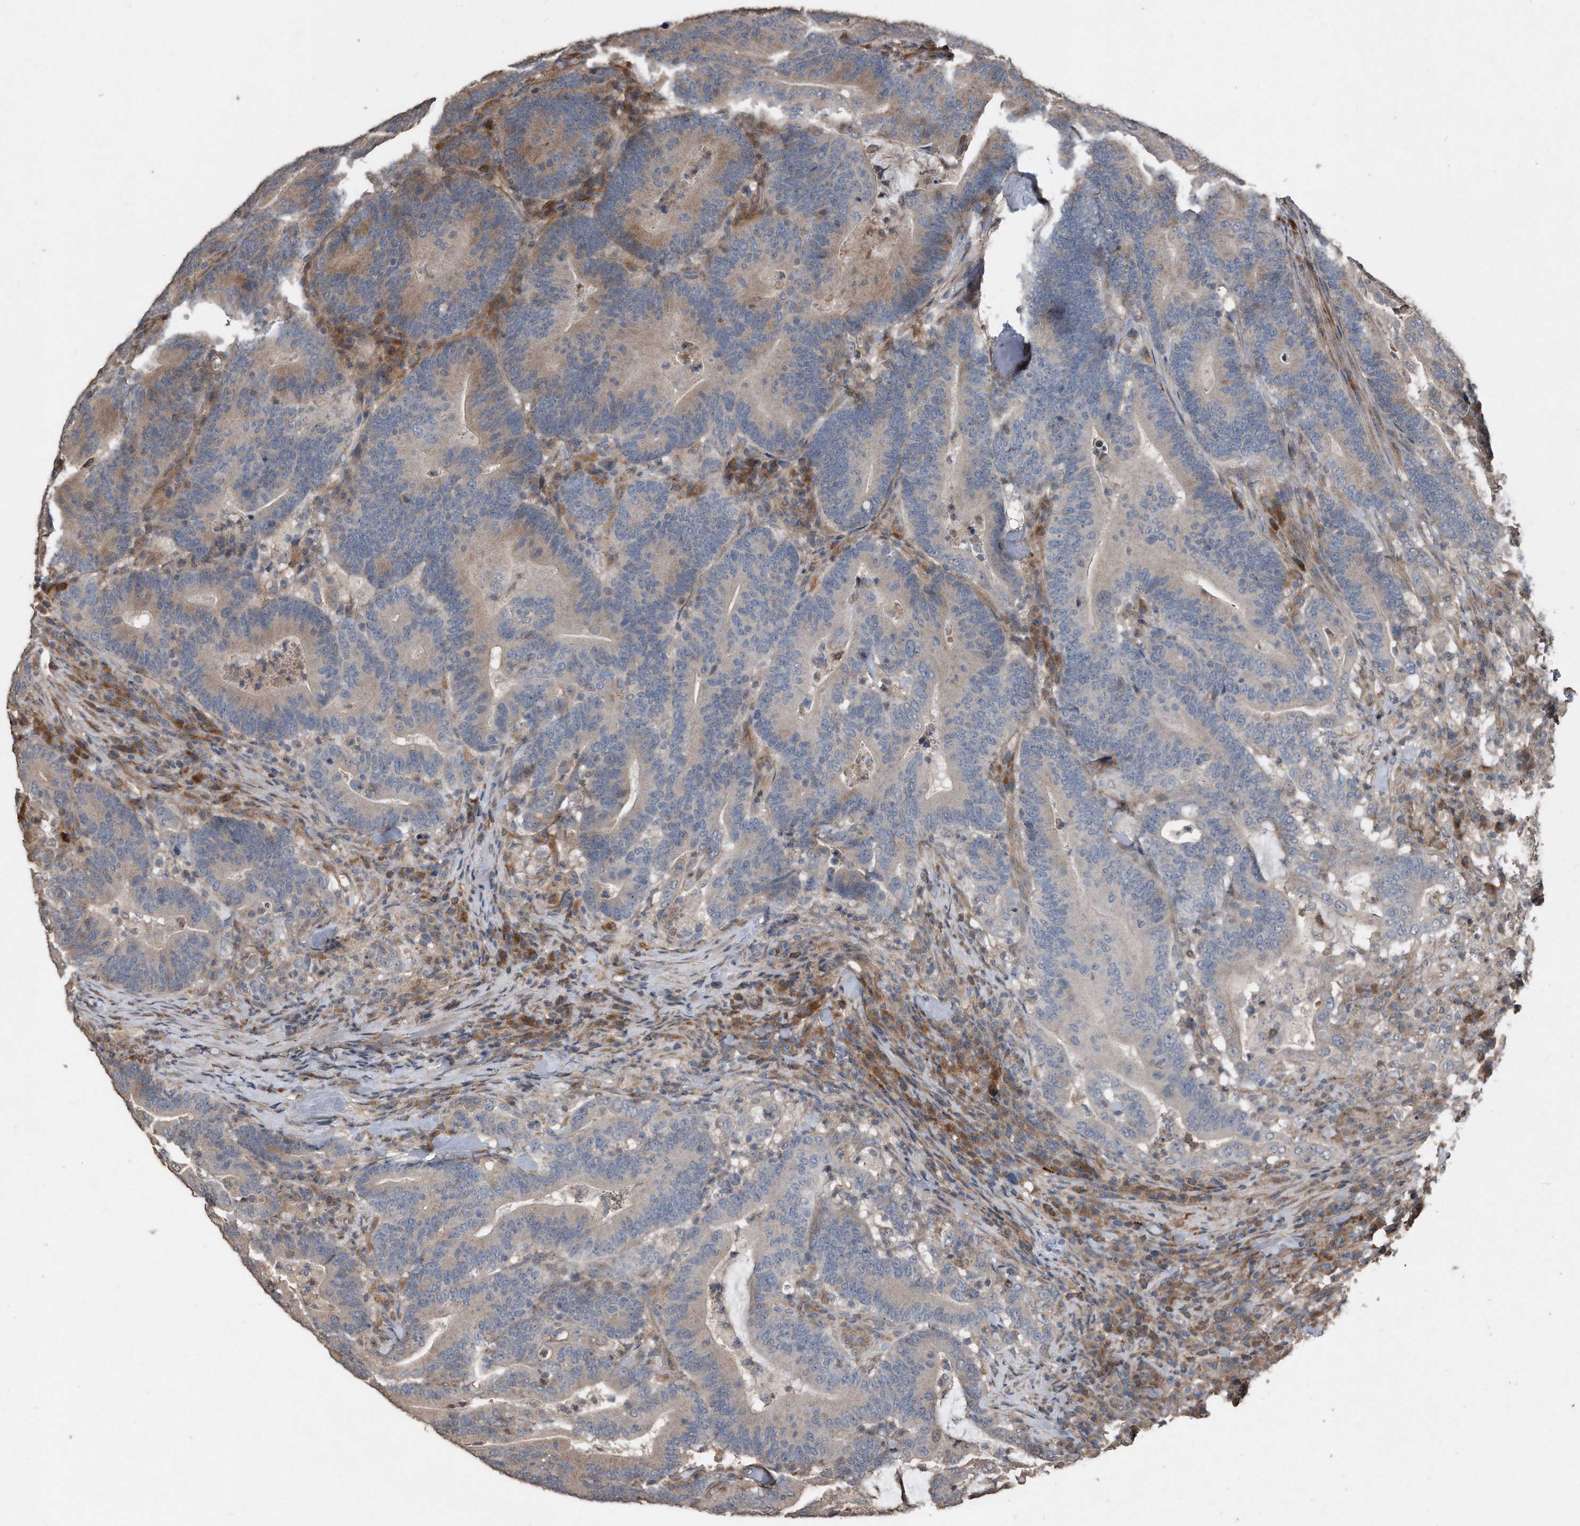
{"staining": {"intensity": "moderate", "quantity": "<25%", "location": "cytoplasmic/membranous"}, "tissue": "colorectal cancer", "cell_type": "Tumor cells", "image_type": "cancer", "snomed": [{"axis": "morphology", "description": "Adenocarcinoma, NOS"}, {"axis": "topography", "description": "Colon"}], "caption": "The micrograph shows staining of colorectal cancer, revealing moderate cytoplasmic/membranous protein staining (brown color) within tumor cells.", "gene": "ANKRD10", "patient": {"sex": "female", "age": 66}}